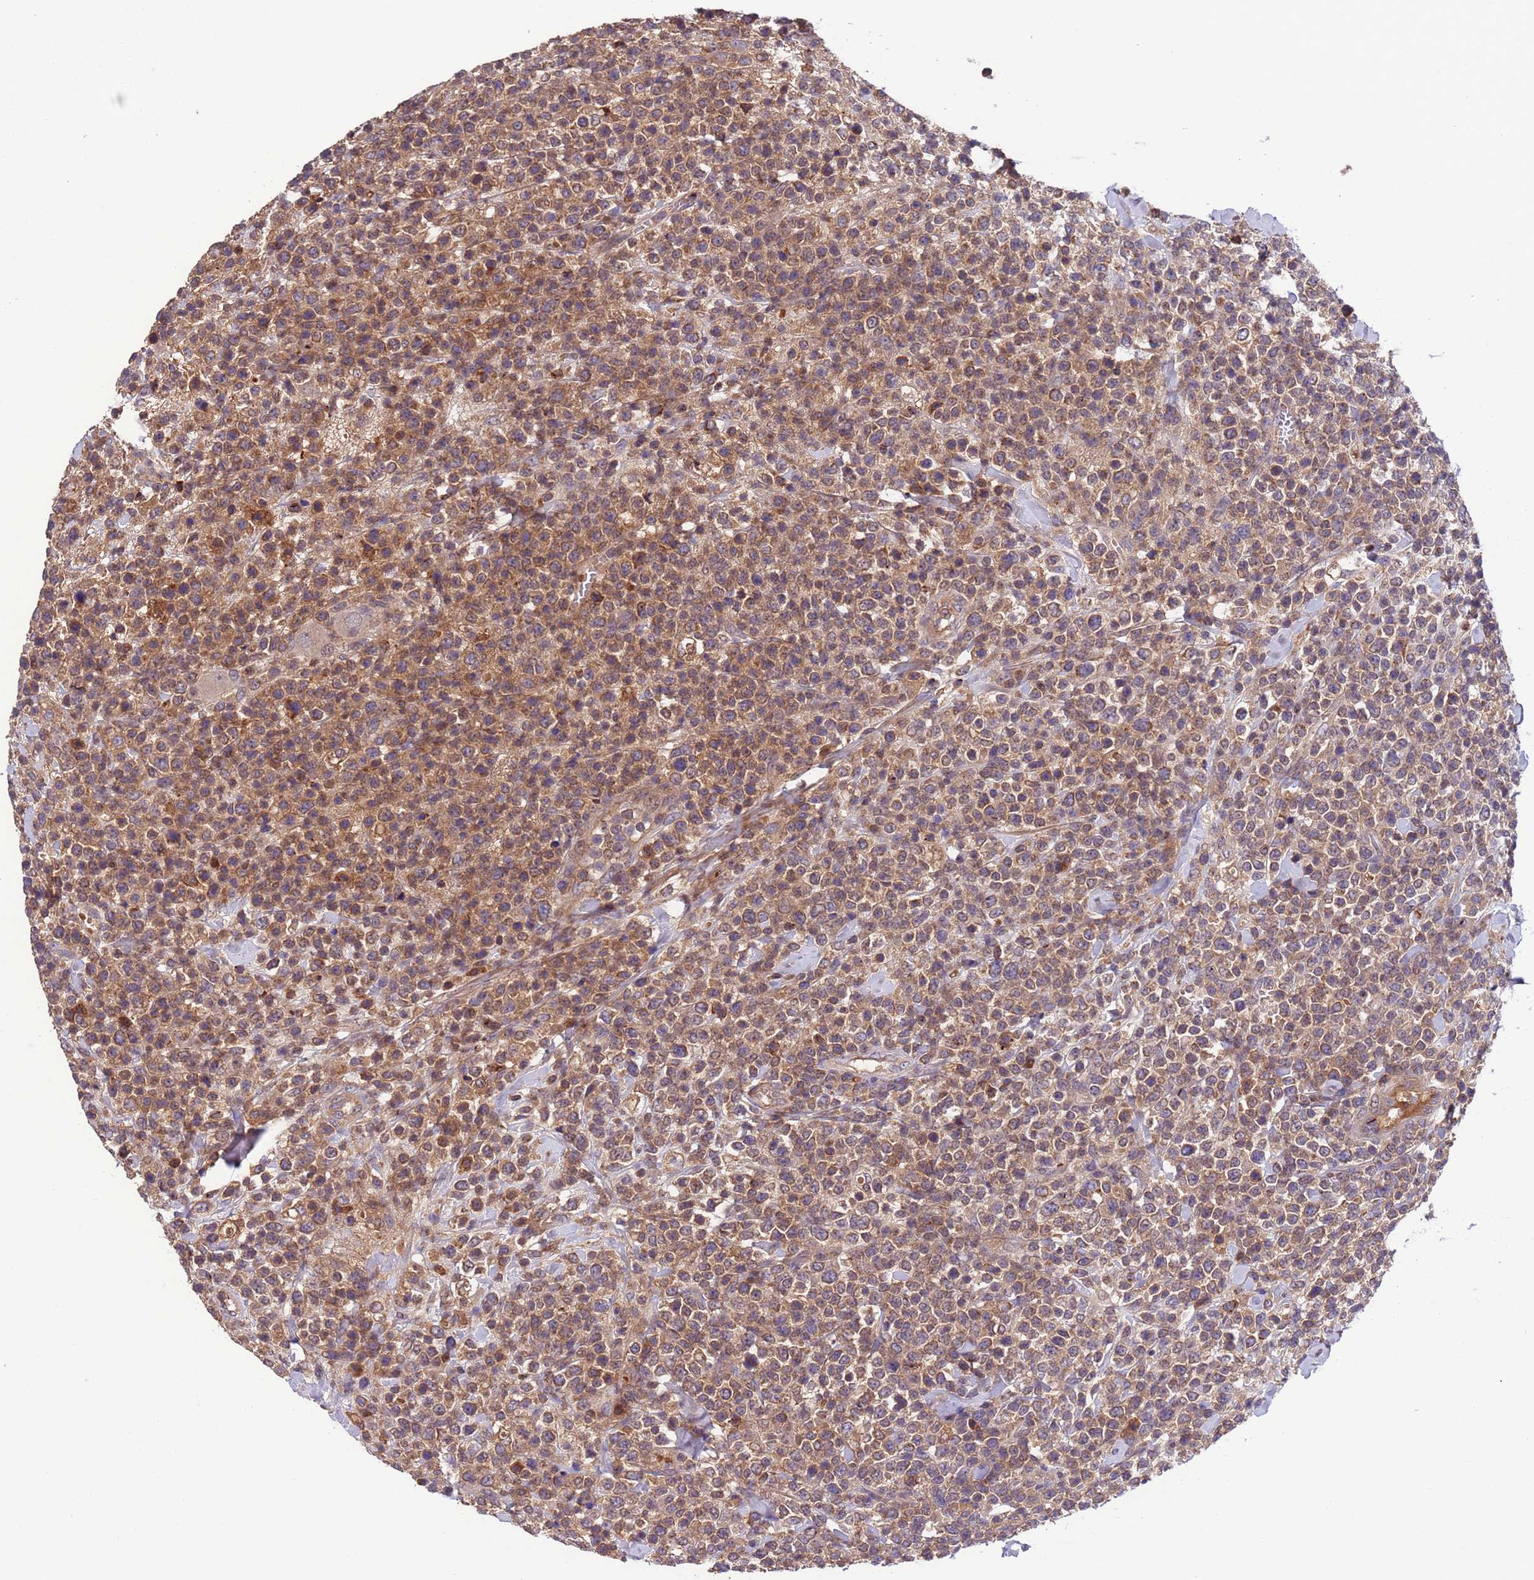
{"staining": {"intensity": "moderate", "quantity": ">75%", "location": "cytoplasmic/membranous"}, "tissue": "lymphoma", "cell_type": "Tumor cells", "image_type": "cancer", "snomed": [{"axis": "morphology", "description": "Malignant lymphoma, non-Hodgkin's type, High grade"}, {"axis": "topography", "description": "Colon"}], "caption": "Malignant lymphoma, non-Hodgkin's type (high-grade) was stained to show a protein in brown. There is medium levels of moderate cytoplasmic/membranous staining in approximately >75% of tumor cells.", "gene": "PARP16", "patient": {"sex": "female", "age": 53}}